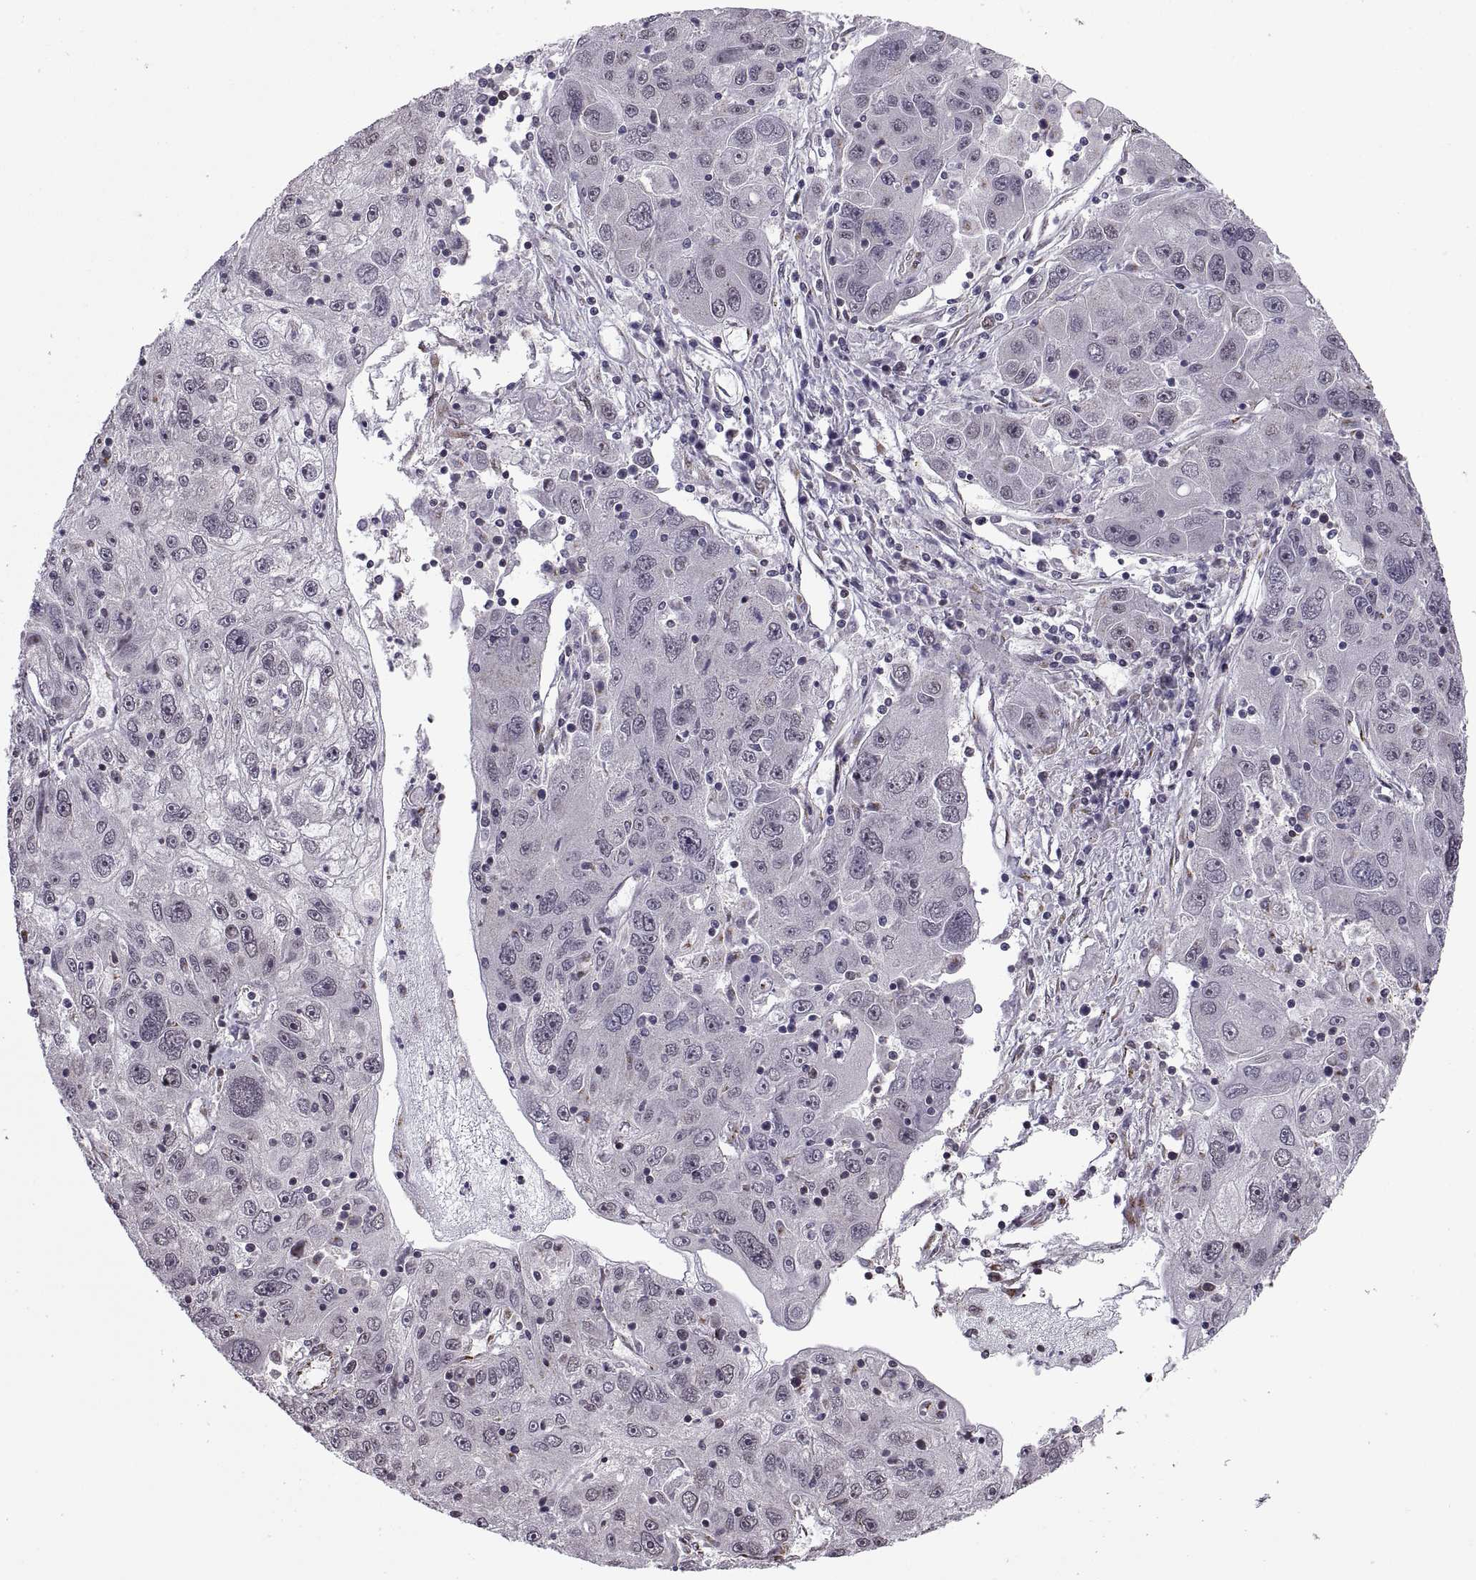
{"staining": {"intensity": "negative", "quantity": "none", "location": "none"}, "tissue": "stomach cancer", "cell_type": "Tumor cells", "image_type": "cancer", "snomed": [{"axis": "morphology", "description": "Adenocarcinoma, NOS"}, {"axis": "topography", "description": "Stomach"}], "caption": "Histopathology image shows no significant protein positivity in tumor cells of stomach cancer.", "gene": "ARRB1", "patient": {"sex": "male", "age": 56}}